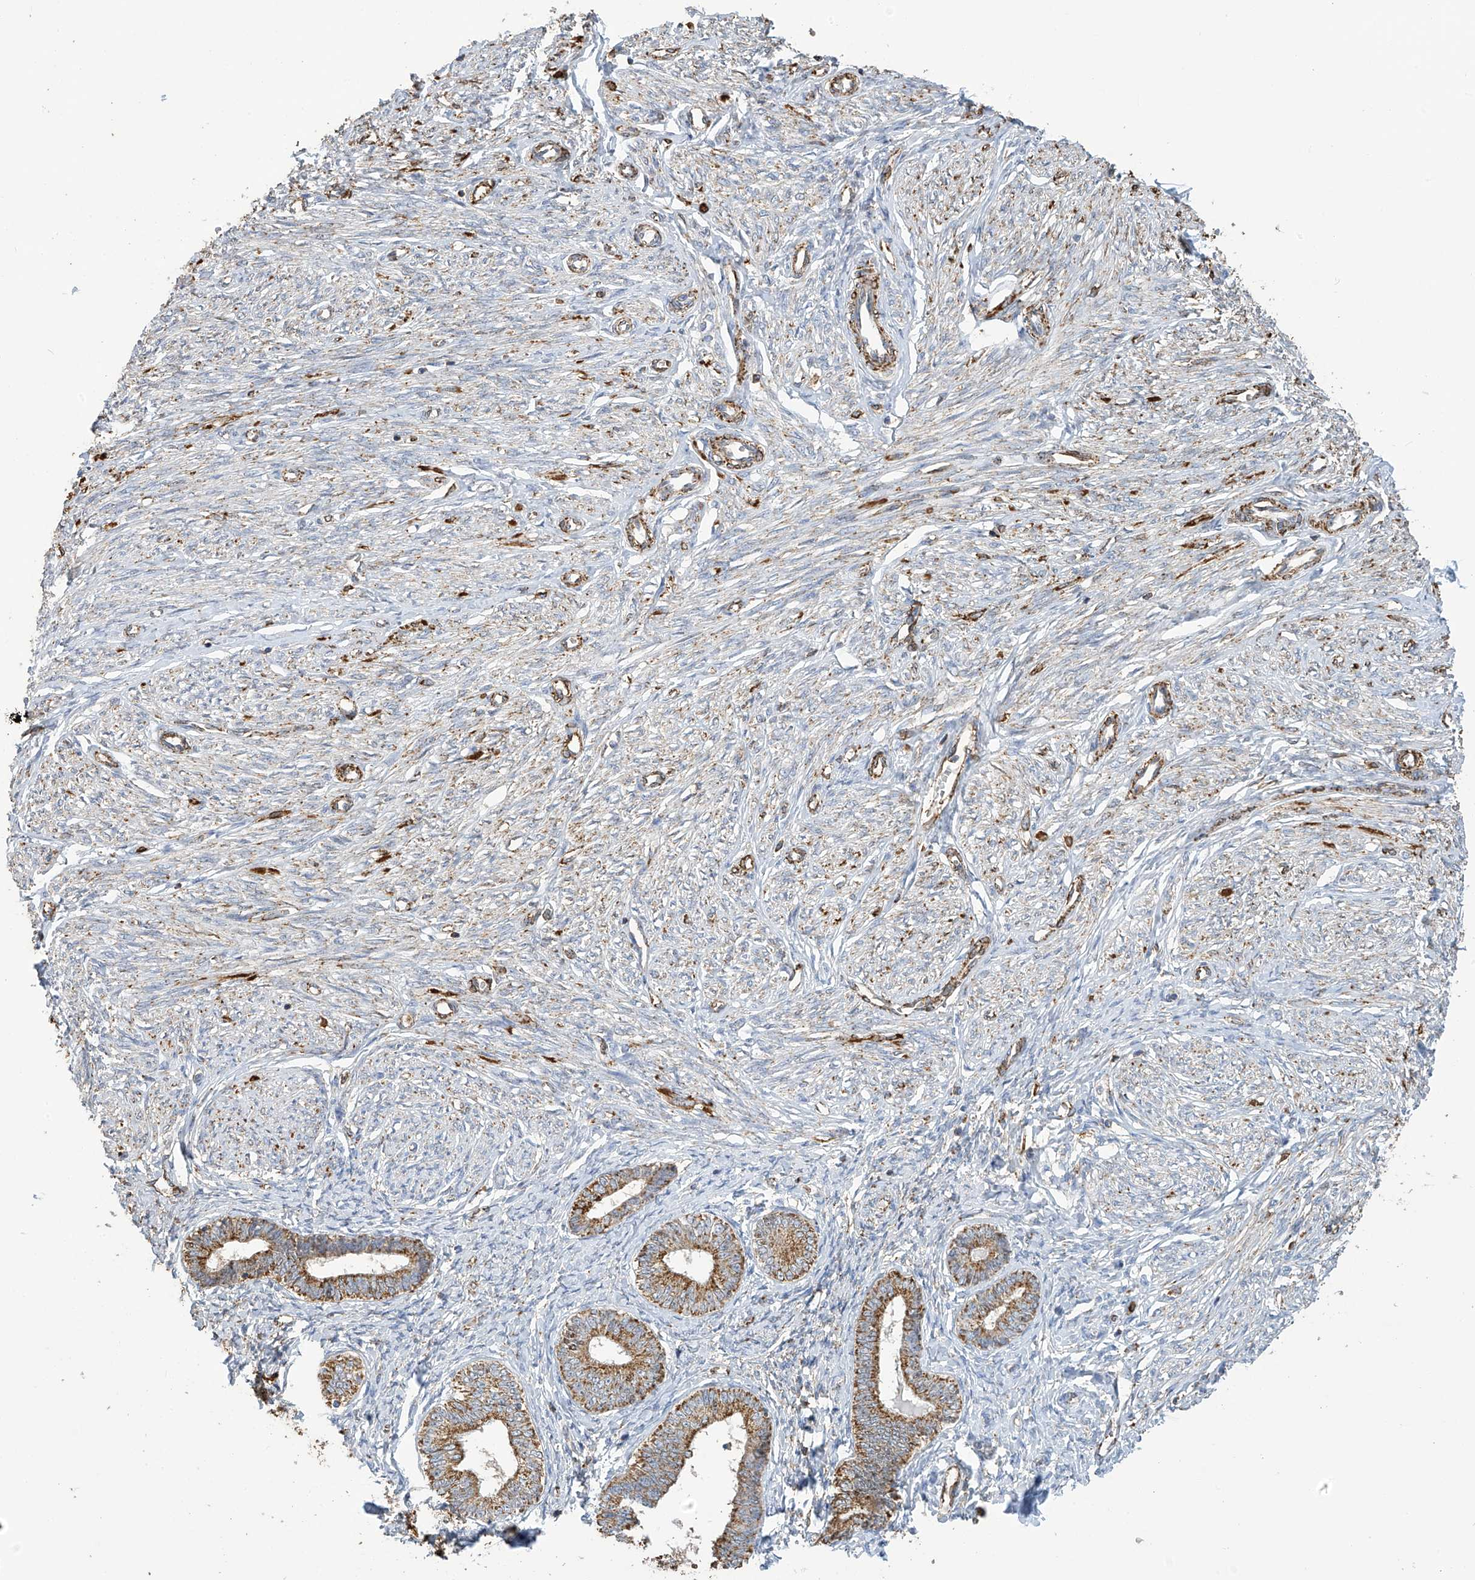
{"staining": {"intensity": "negative", "quantity": "none", "location": "none"}, "tissue": "endometrium", "cell_type": "Cells in endometrial stroma", "image_type": "normal", "snomed": [{"axis": "morphology", "description": "Normal tissue, NOS"}, {"axis": "topography", "description": "Endometrium"}], "caption": "An image of human endometrium is negative for staining in cells in endometrial stroma.", "gene": "OGT", "patient": {"sex": "female", "age": 72}}